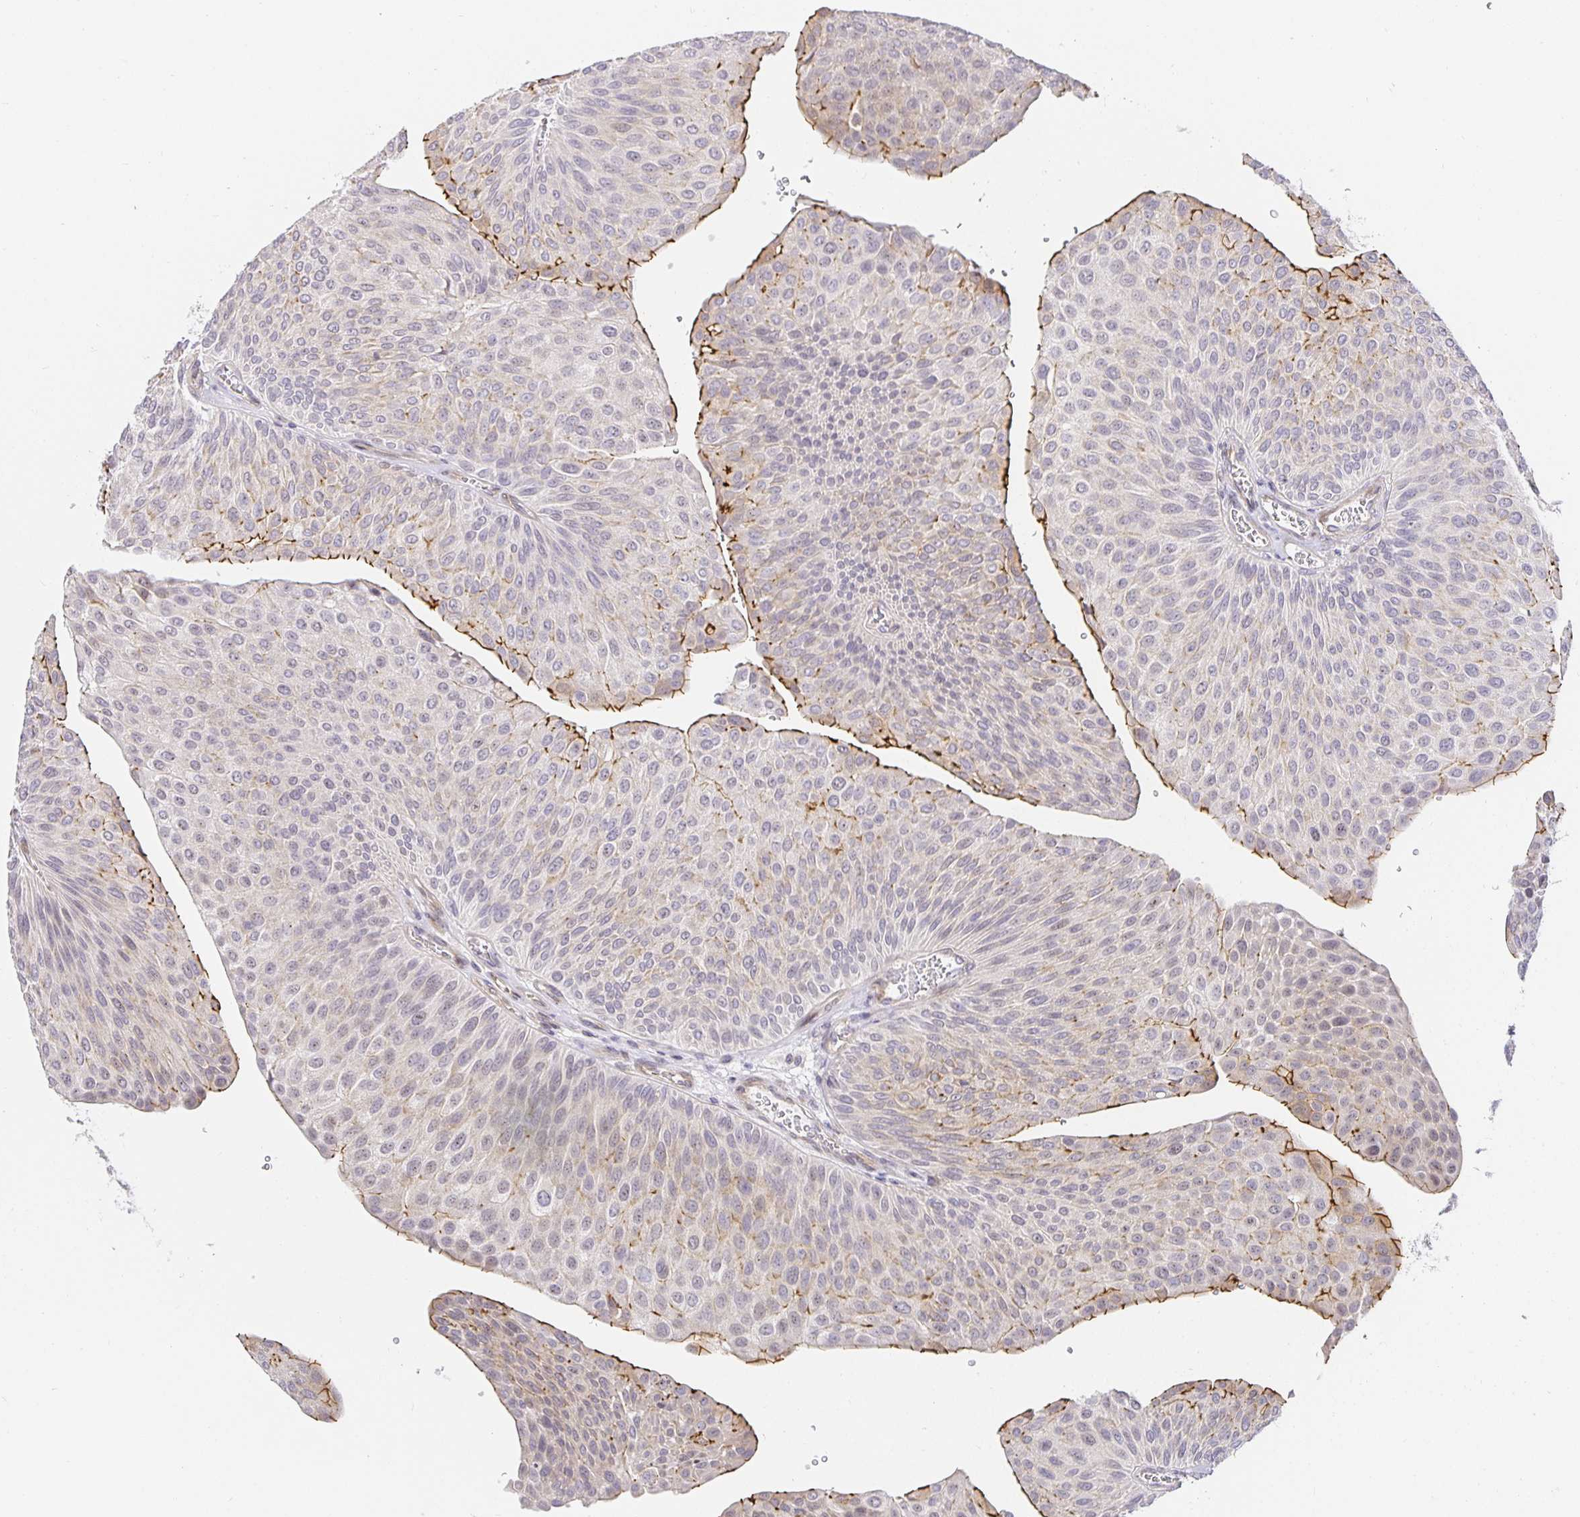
{"staining": {"intensity": "moderate", "quantity": "<25%", "location": "cytoplasmic/membranous"}, "tissue": "urothelial cancer", "cell_type": "Tumor cells", "image_type": "cancer", "snomed": [{"axis": "morphology", "description": "Urothelial carcinoma, NOS"}, {"axis": "topography", "description": "Urinary bladder"}], "caption": "About <25% of tumor cells in transitional cell carcinoma reveal moderate cytoplasmic/membranous protein staining as visualized by brown immunohistochemical staining.", "gene": "TJP3", "patient": {"sex": "male", "age": 67}}